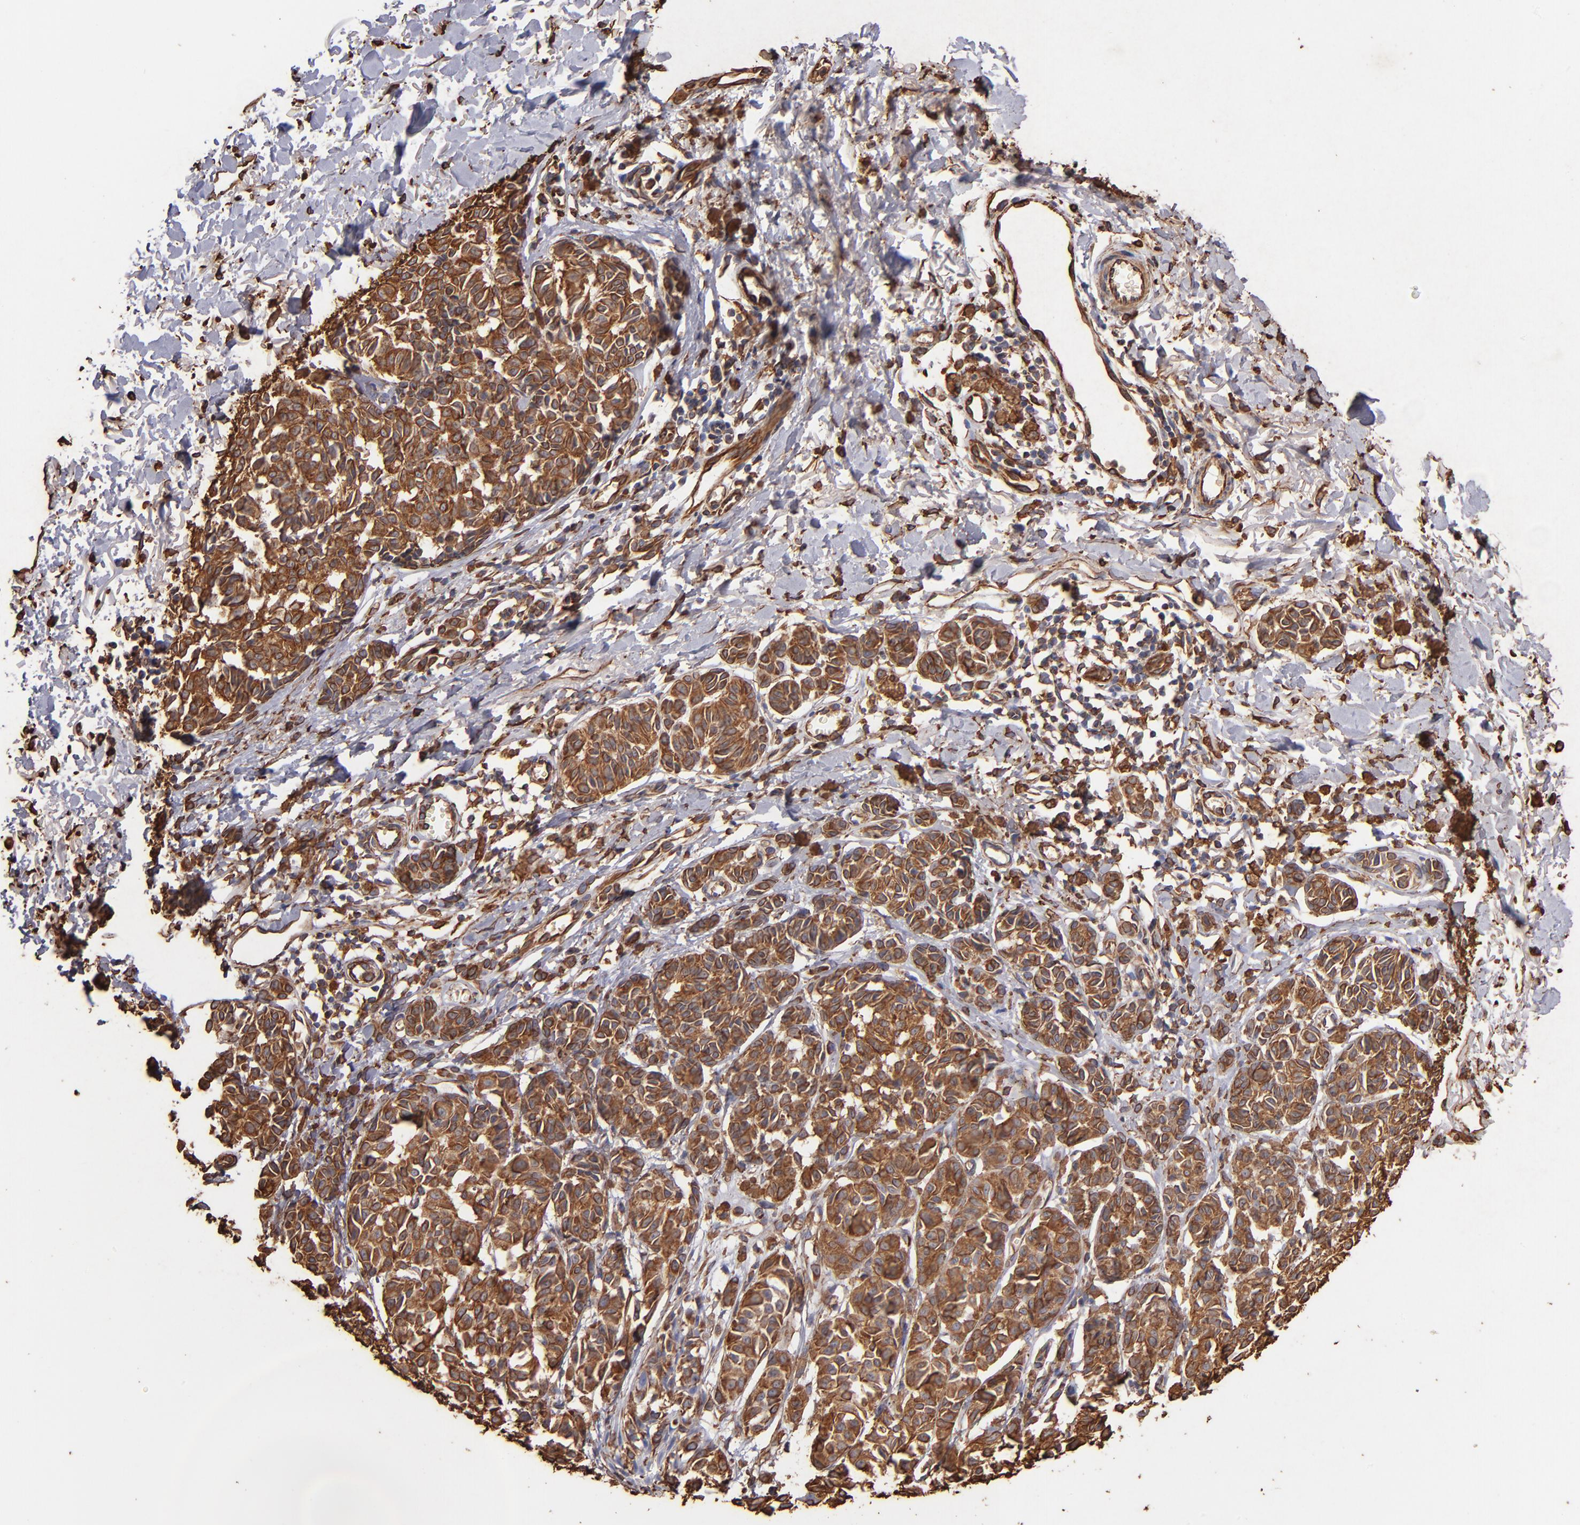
{"staining": {"intensity": "strong", "quantity": ">75%", "location": "cytoplasmic/membranous,nuclear"}, "tissue": "melanoma", "cell_type": "Tumor cells", "image_type": "cancer", "snomed": [{"axis": "morphology", "description": "Malignant melanoma, NOS"}, {"axis": "topography", "description": "Skin"}], "caption": "The immunohistochemical stain highlights strong cytoplasmic/membranous and nuclear staining in tumor cells of melanoma tissue.", "gene": "VIM", "patient": {"sex": "male", "age": 76}}